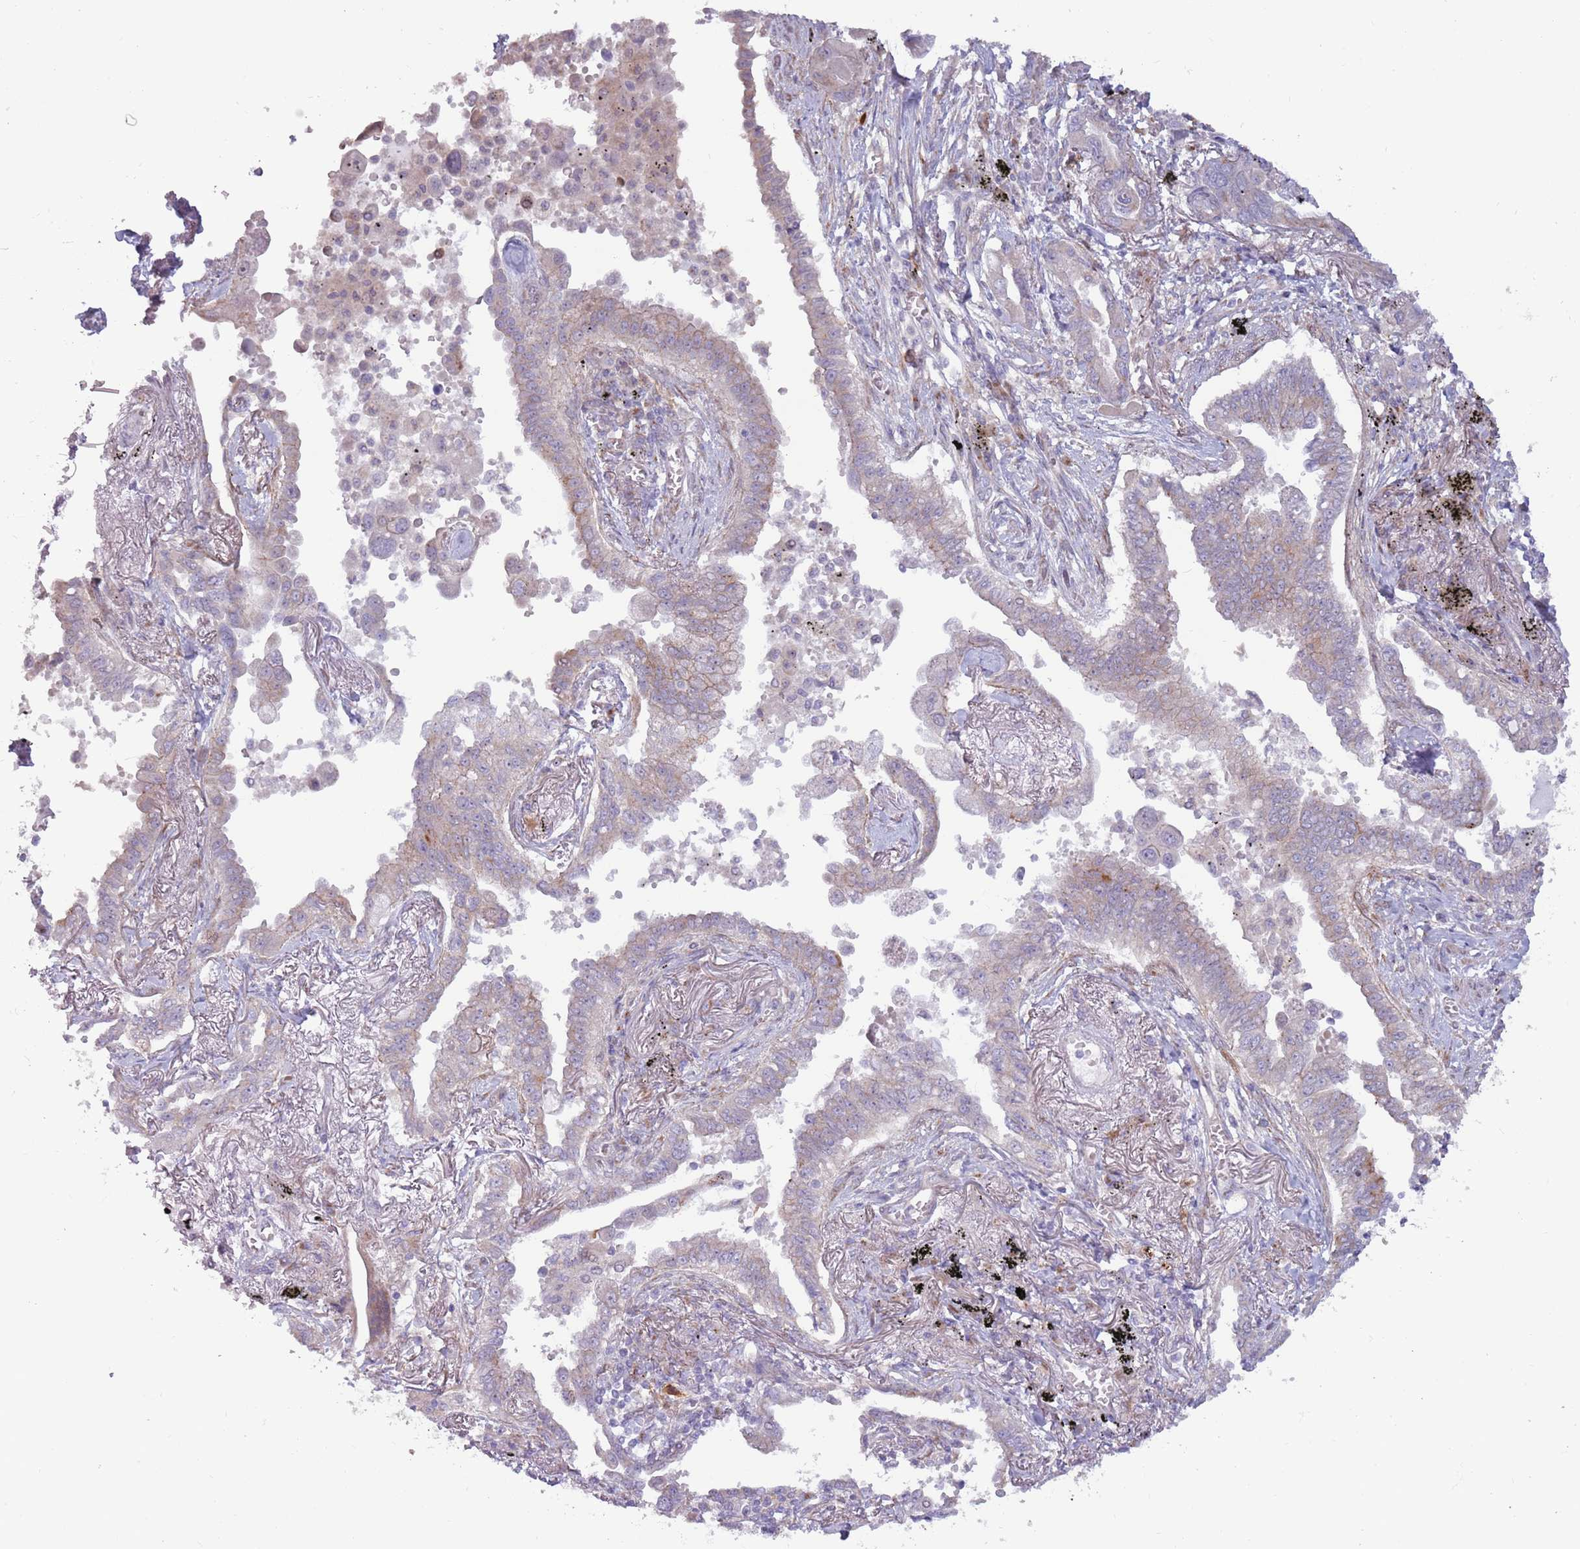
{"staining": {"intensity": "negative", "quantity": "none", "location": "none"}, "tissue": "lung cancer", "cell_type": "Tumor cells", "image_type": "cancer", "snomed": [{"axis": "morphology", "description": "Adenocarcinoma, NOS"}, {"axis": "topography", "description": "Lung"}], "caption": "This micrograph is of lung cancer stained with immunohistochemistry to label a protein in brown with the nuclei are counter-stained blue. There is no positivity in tumor cells. Nuclei are stained in blue.", "gene": "CCDC150", "patient": {"sex": "male", "age": 67}}